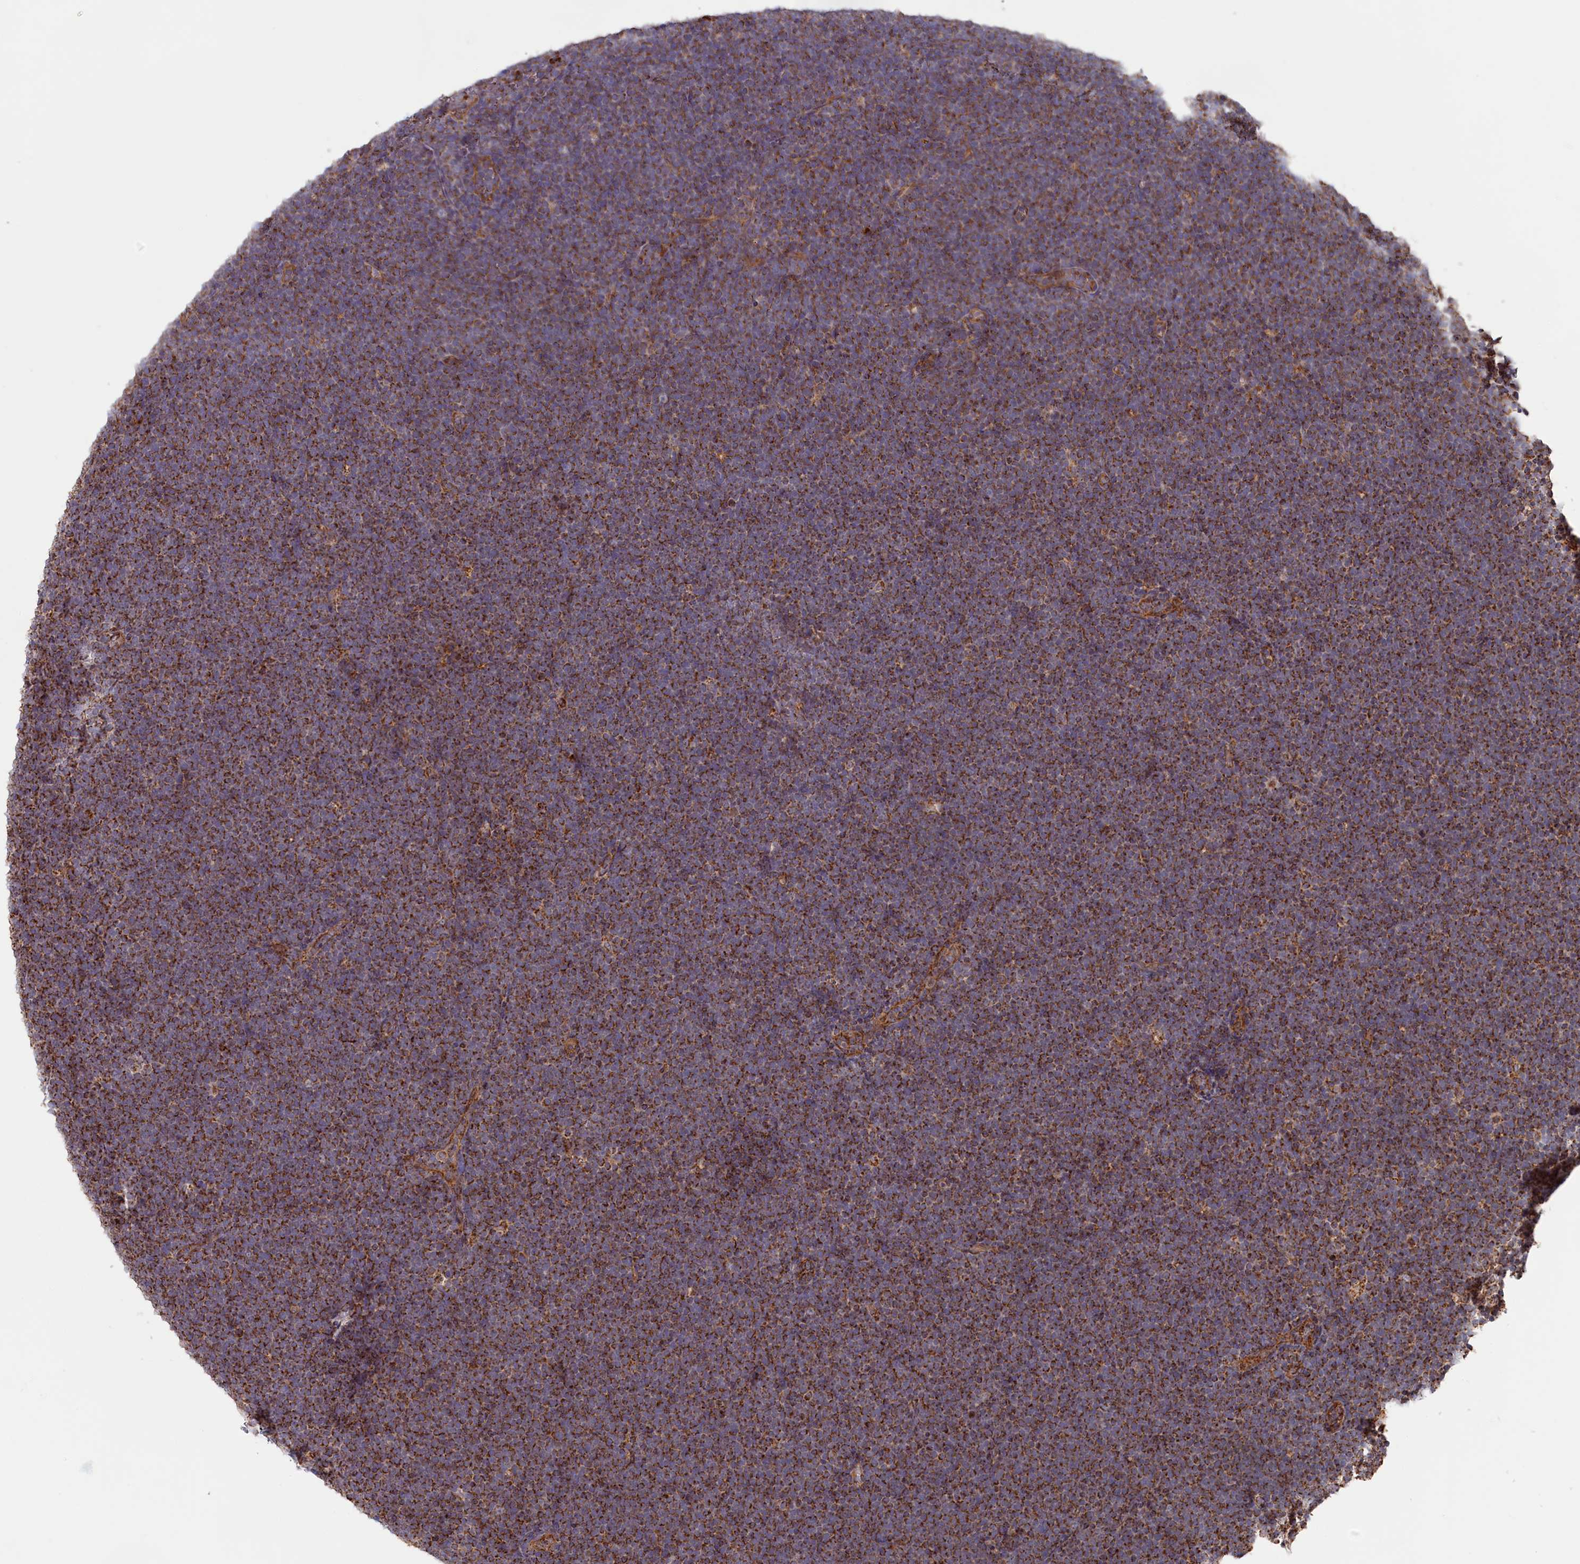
{"staining": {"intensity": "strong", "quantity": ">75%", "location": "cytoplasmic/membranous"}, "tissue": "lymphoma", "cell_type": "Tumor cells", "image_type": "cancer", "snomed": [{"axis": "morphology", "description": "Malignant lymphoma, non-Hodgkin's type, High grade"}, {"axis": "topography", "description": "Lymph node"}], "caption": "Immunohistochemical staining of lymphoma displays strong cytoplasmic/membranous protein staining in about >75% of tumor cells.", "gene": "MACROD1", "patient": {"sex": "male", "age": 13}}